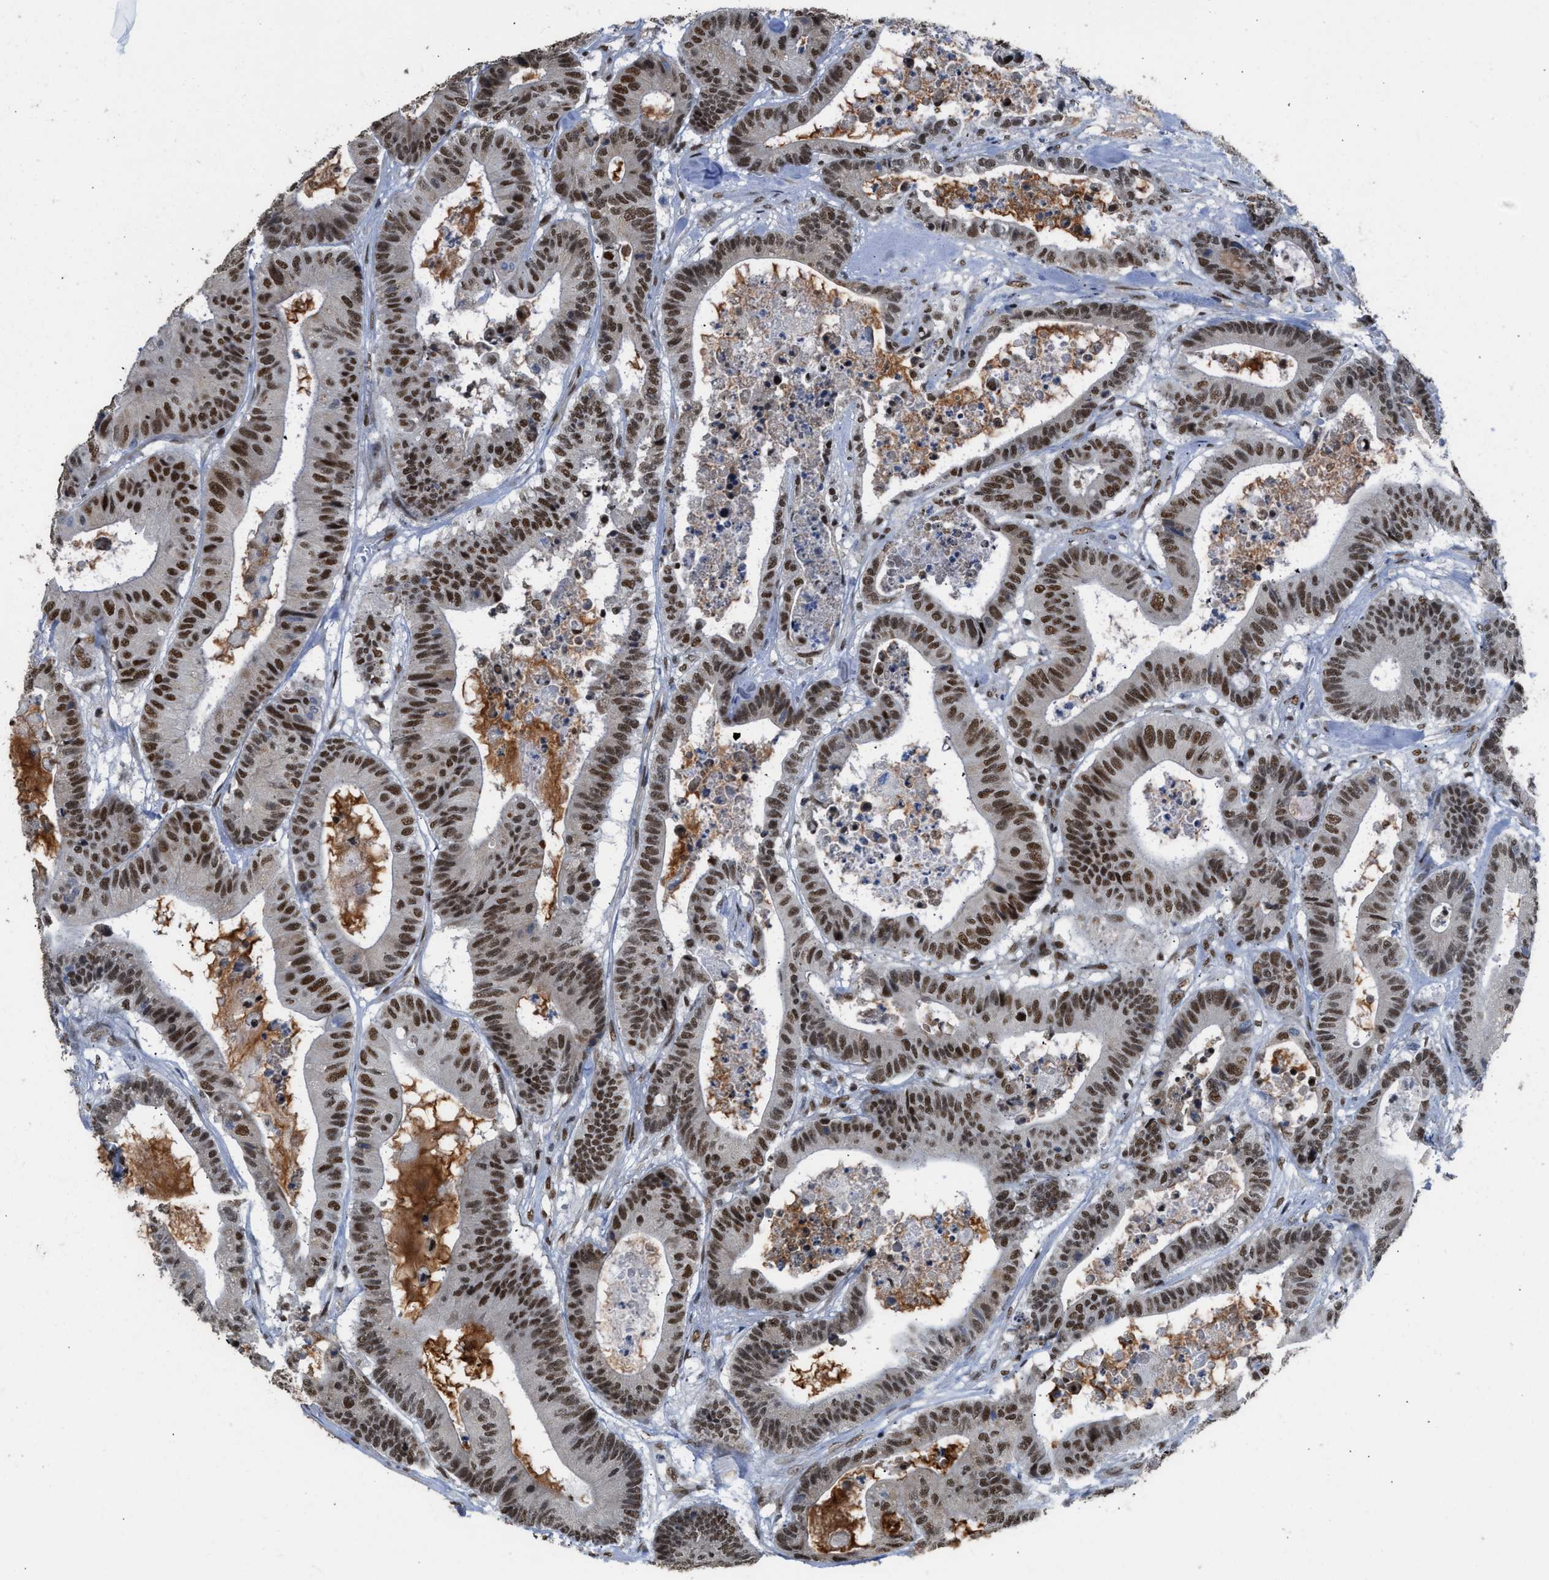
{"staining": {"intensity": "strong", "quantity": ">75%", "location": "nuclear"}, "tissue": "colorectal cancer", "cell_type": "Tumor cells", "image_type": "cancer", "snomed": [{"axis": "morphology", "description": "Adenocarcinoma, NOS"}, {"axis": "topography", "description": "Colon"}], "caption": "Immunohistochemistry (IHC) staining of colorectal cancer (adenocarcinoma), which shows high levels of strong nuclear staining in about >75% of tumor cells indicating strong nuclear protein expression. The staining was performed using DAB (brown) for protein detection and nuclei were counterstained in hematoxylin (blue).", "gene": "SCAF4", "patient": {"sex": "female", "age": 84}}